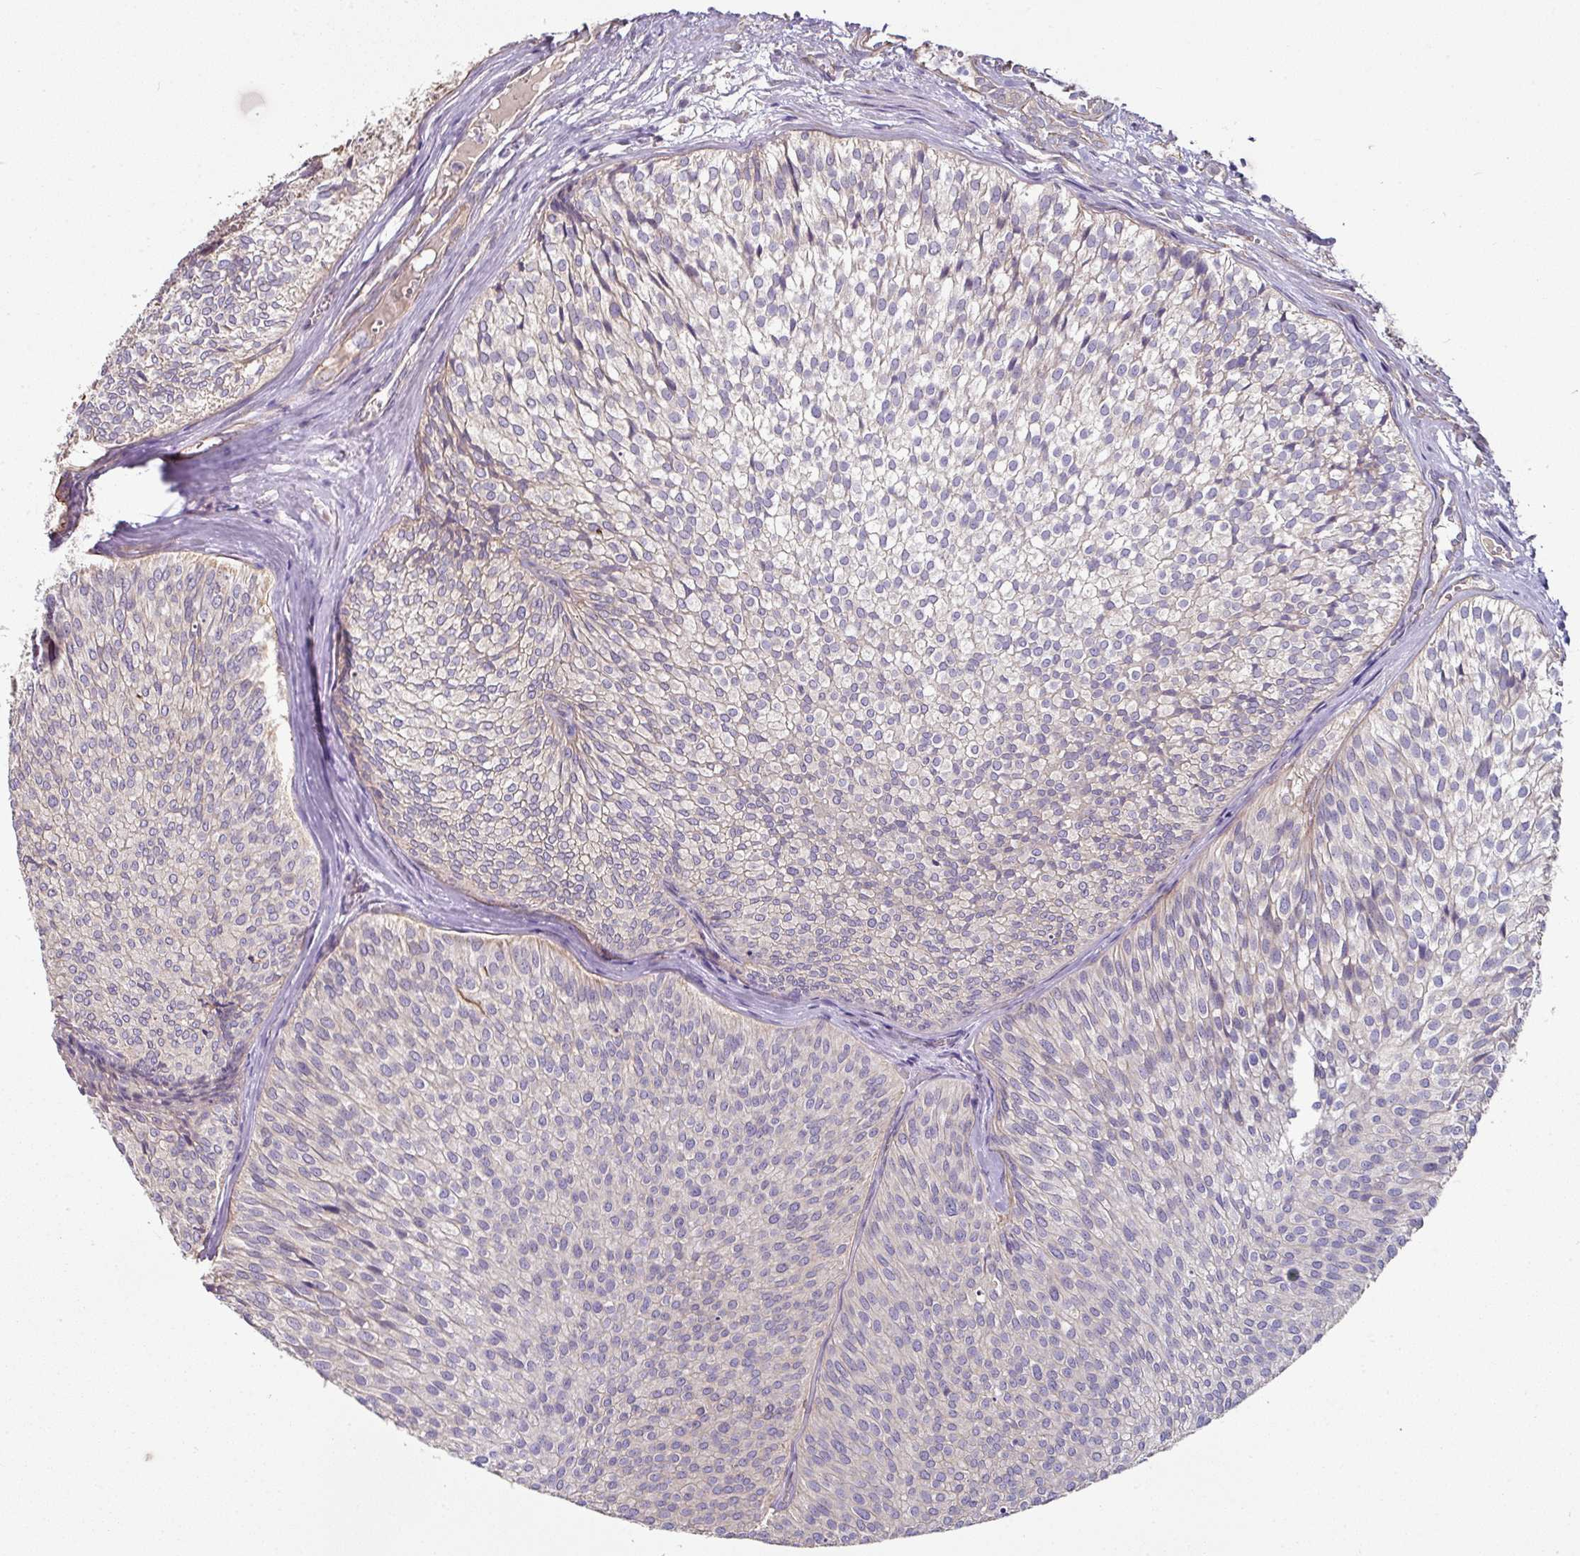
{"staining": {"intensity": "negative", "quantity": "none", "location": "none"}, "tissue": "urothelial cancer", "cell_type": "Tumor cells", "image_type": "cancer", "snomed": [{"axis": "morphology", "description": "Urothelial carcinoma, Low grade"}, {"axis": "topography", "description": "Urinary bladder"}], "caption": "IHC photomicrograph of urothelial cancer stained for a protein (brown), which demonstrates no expression in tumor cells.", "gene": "C4orf48", "patient": {"sex": "male", "age": 91}}